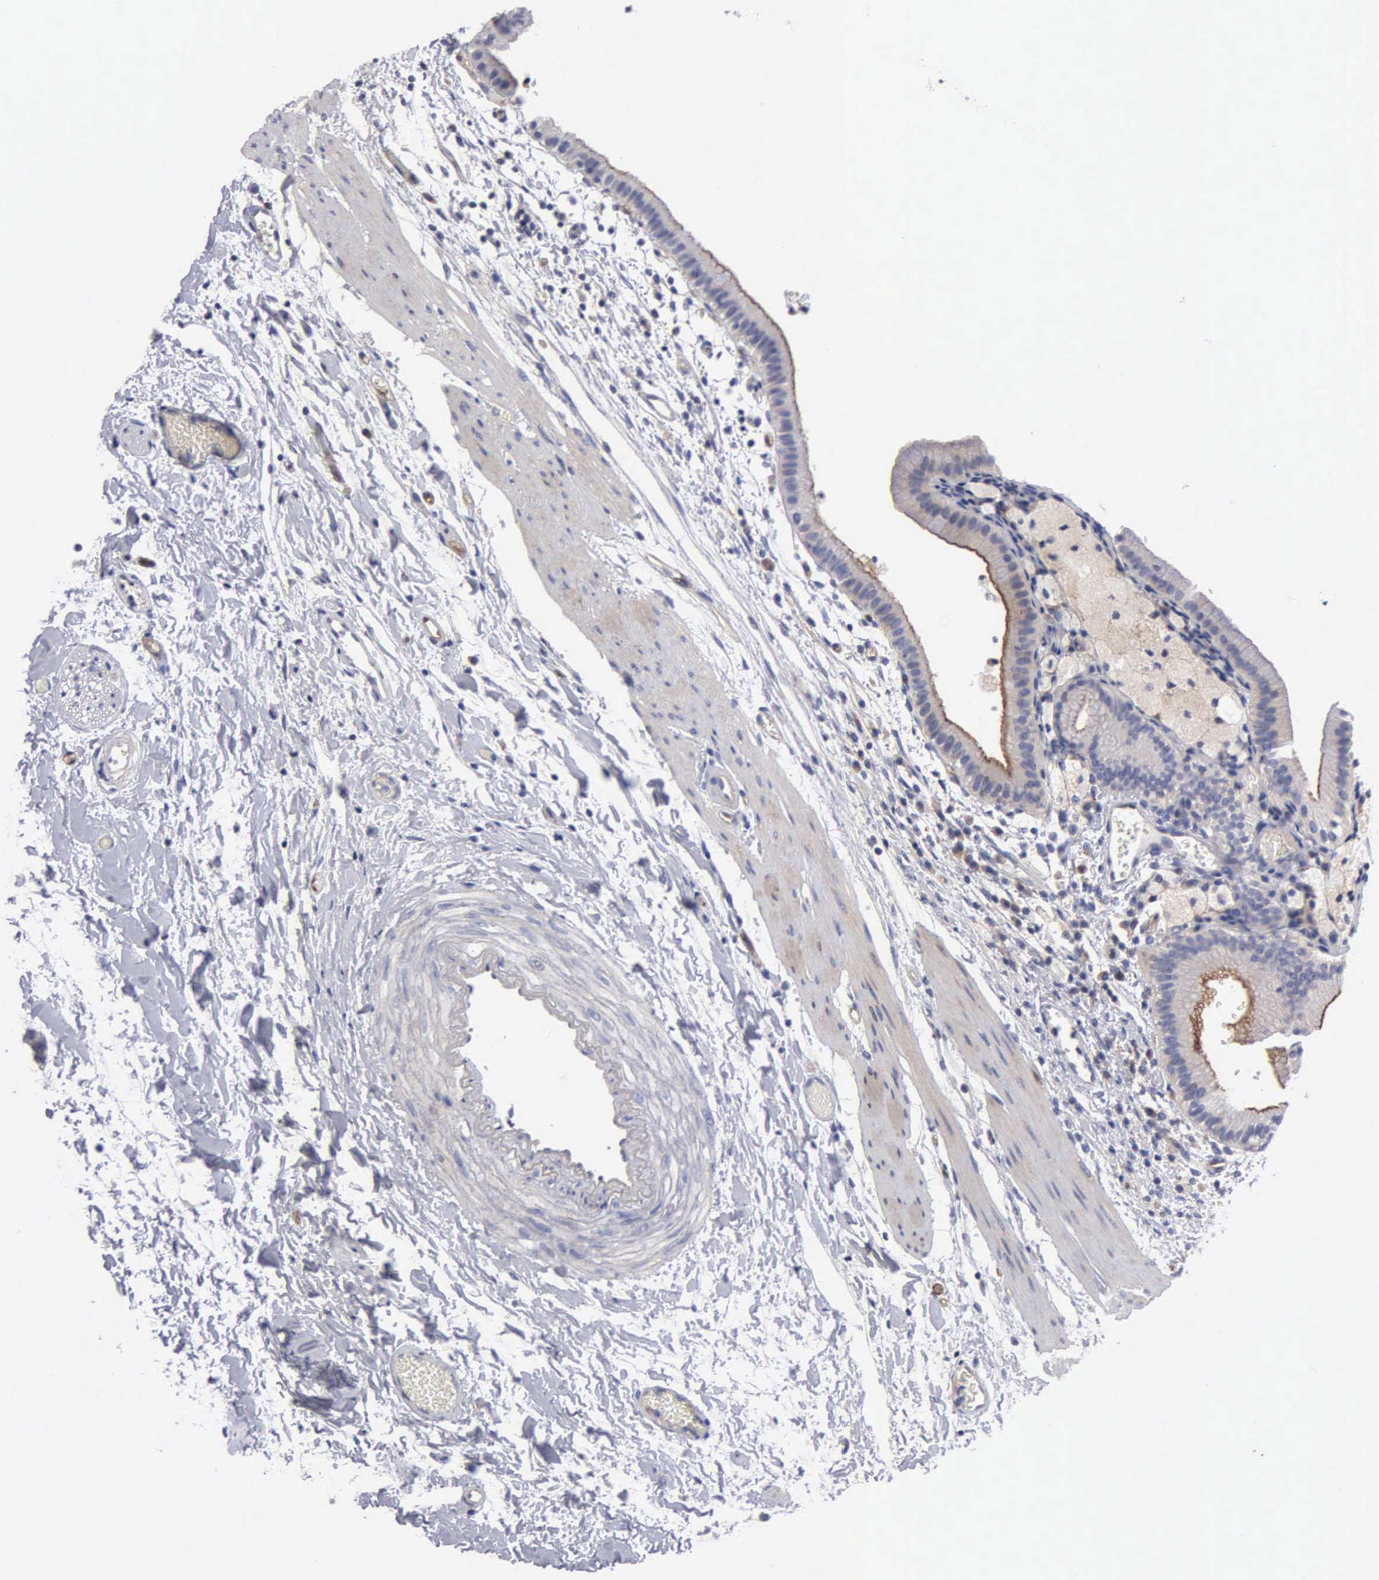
{"staining": {"intensity": "moderate", "quantity": "25%-75%", "location": "cytoplasmic/membranous"}, "tissue": "gallbladder", "cell_type": "Glandular cells", "image_type": "normal", "snomed": [{"axis": "morphology", "description": "Normal tissue, NOS"}, {"axis": "topography", "description": "Gallbladder"}], "caption": "A medium amount of moderate cytoplasmic/membranous expression is identified in approximately 25%-75% of glandular cells in normal gallbladder.", "gene": "RDX", "patient": {"sex": "female", "age": 48}}